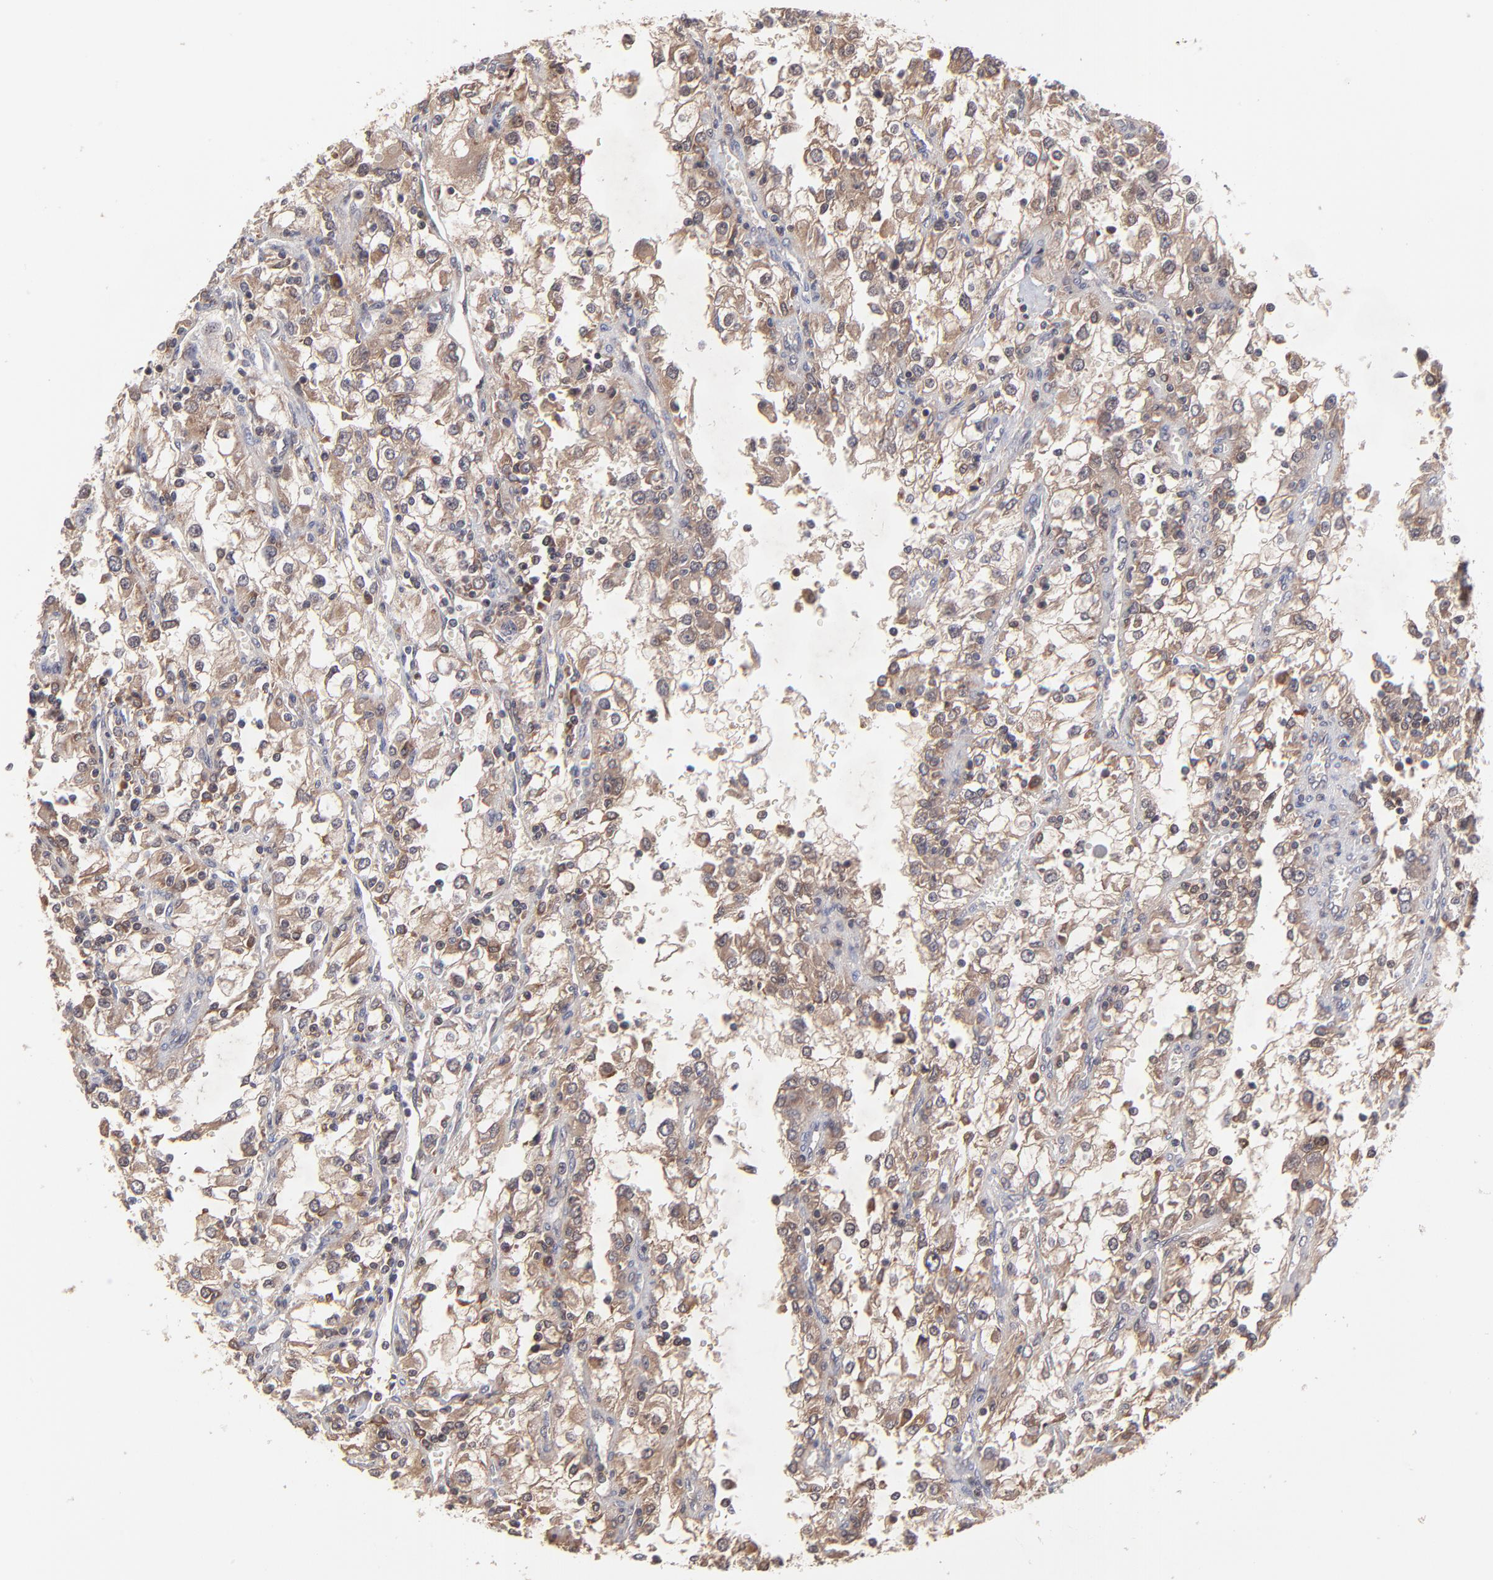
{"staining": {"intensity": "moderate", "quantity": "25%-75%", "location": "cytoplasmic/membranous"}, "tissue": "renal cancer", "cell_type": "Tumor cells", "image_type": "cancer", "snomed": [{"axis": "morphology", "description": "Adenocarcinoma, NOS"}, {"axis": "topography", "description": "Kidney"}], "caption": "Protein analysis of adenocarcinoma (renal) tissue demonstrates moderate cytoplasmic/membranous expression in about 25%-75% of tumor cells. Using DAB (3,3'-diaminobenzidine) (brown) and hematoxylin (blue) stains, captured at high magnification using brightfield microscopy.", "gene": "UBE2L6", "patient": {"sex": "female", "age": 52}}